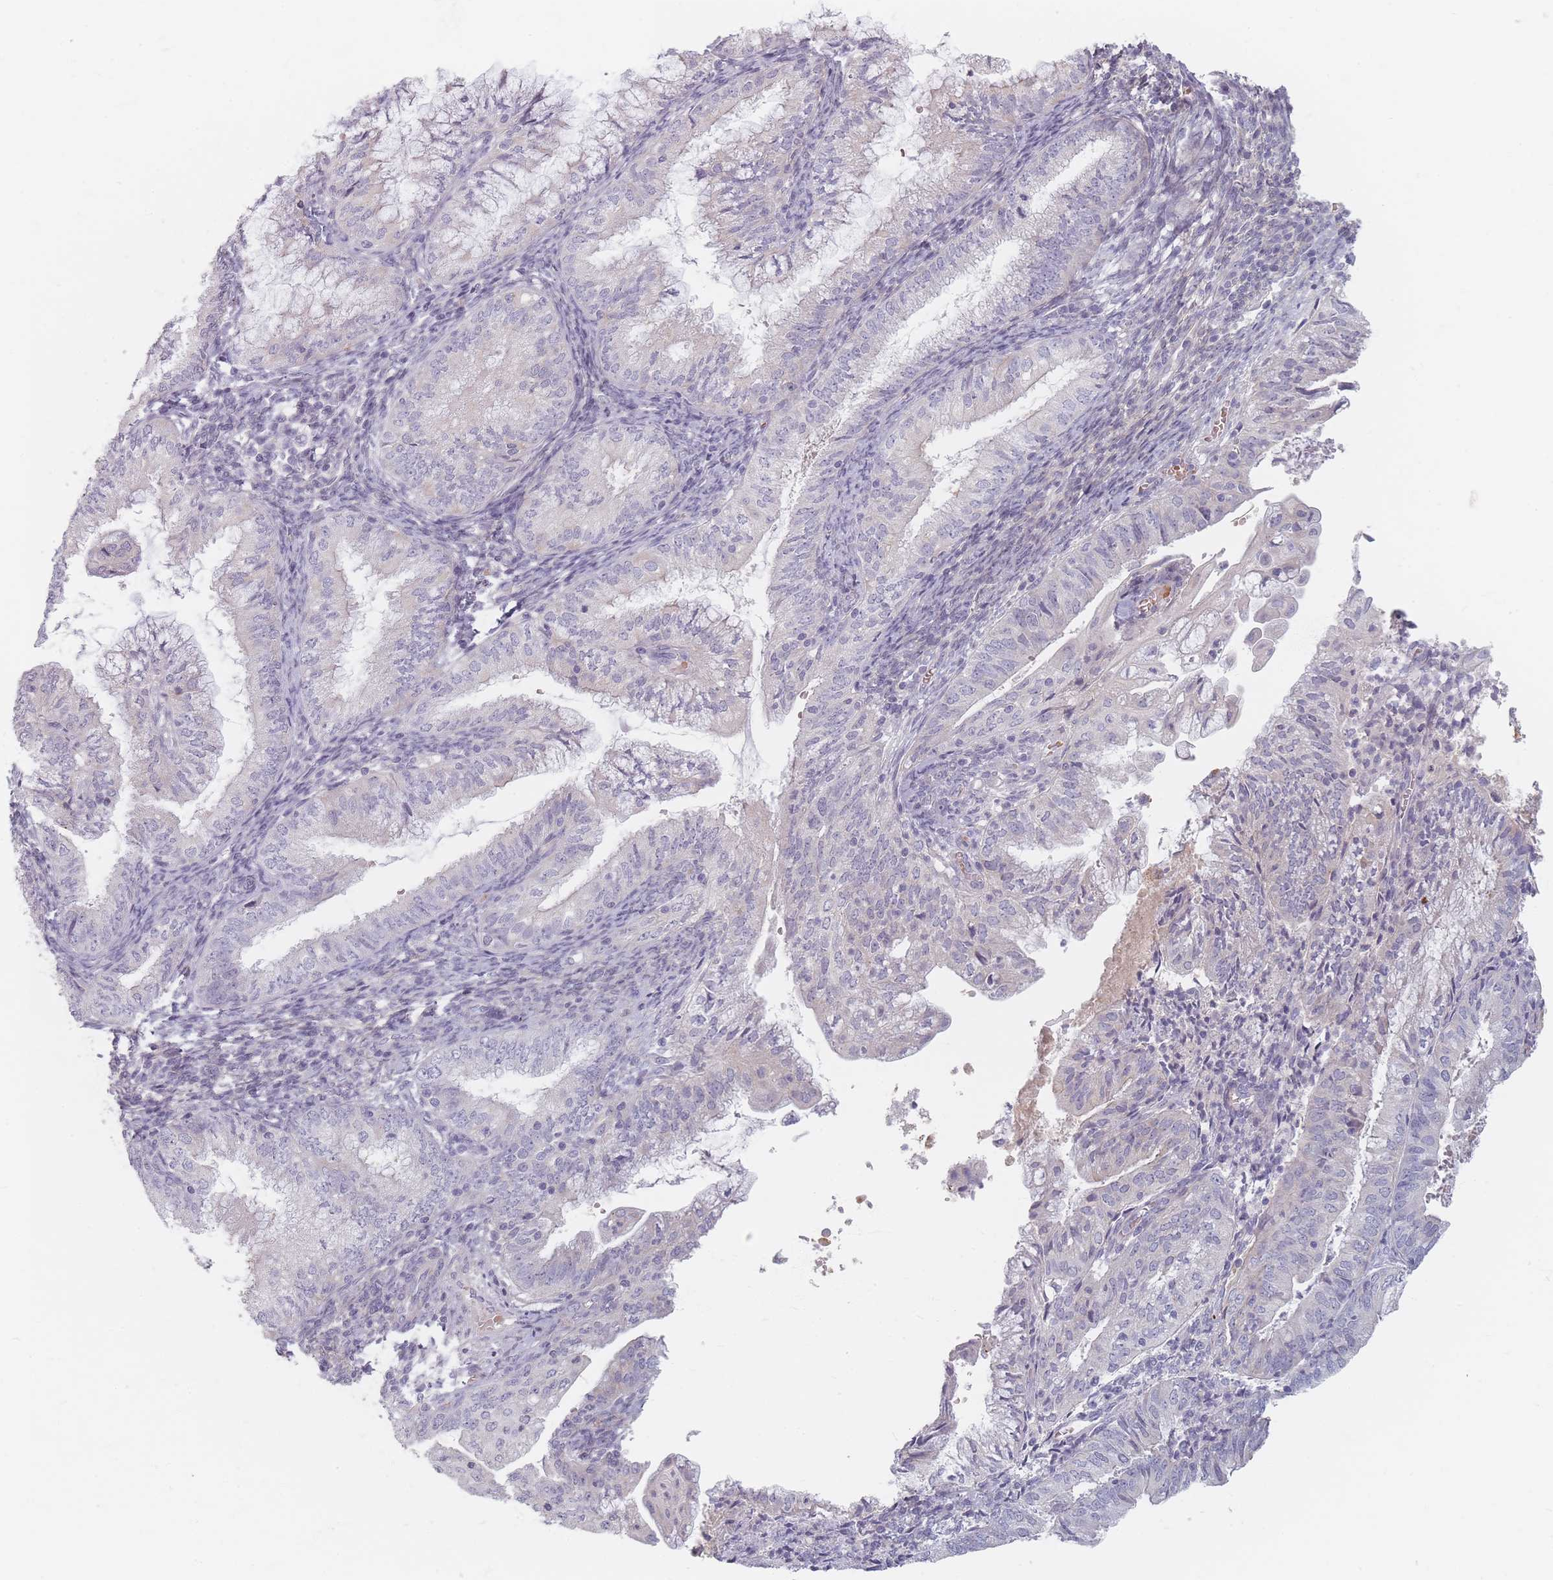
{"staining": {"intensity": "negative", "quantity": "none", "location": "none"}, "tissue": "endometrial cancer", "cell_type": "Tumor cells", "image_type": "cancer", "snomed": [{"axis": "morphology", "description": "Adenocarcinoma, NOS"}, {"axis": "topography", "description": "Endometrium"}], "caption": "Immunohistochemistry micrograph of endometrial cancer (adenocarcinoma) stained for a protein (brown), which demonstrates no expression in tumor cells.", "gene": "TMOD1", "patient": {"sex": "female", "age": 55}}